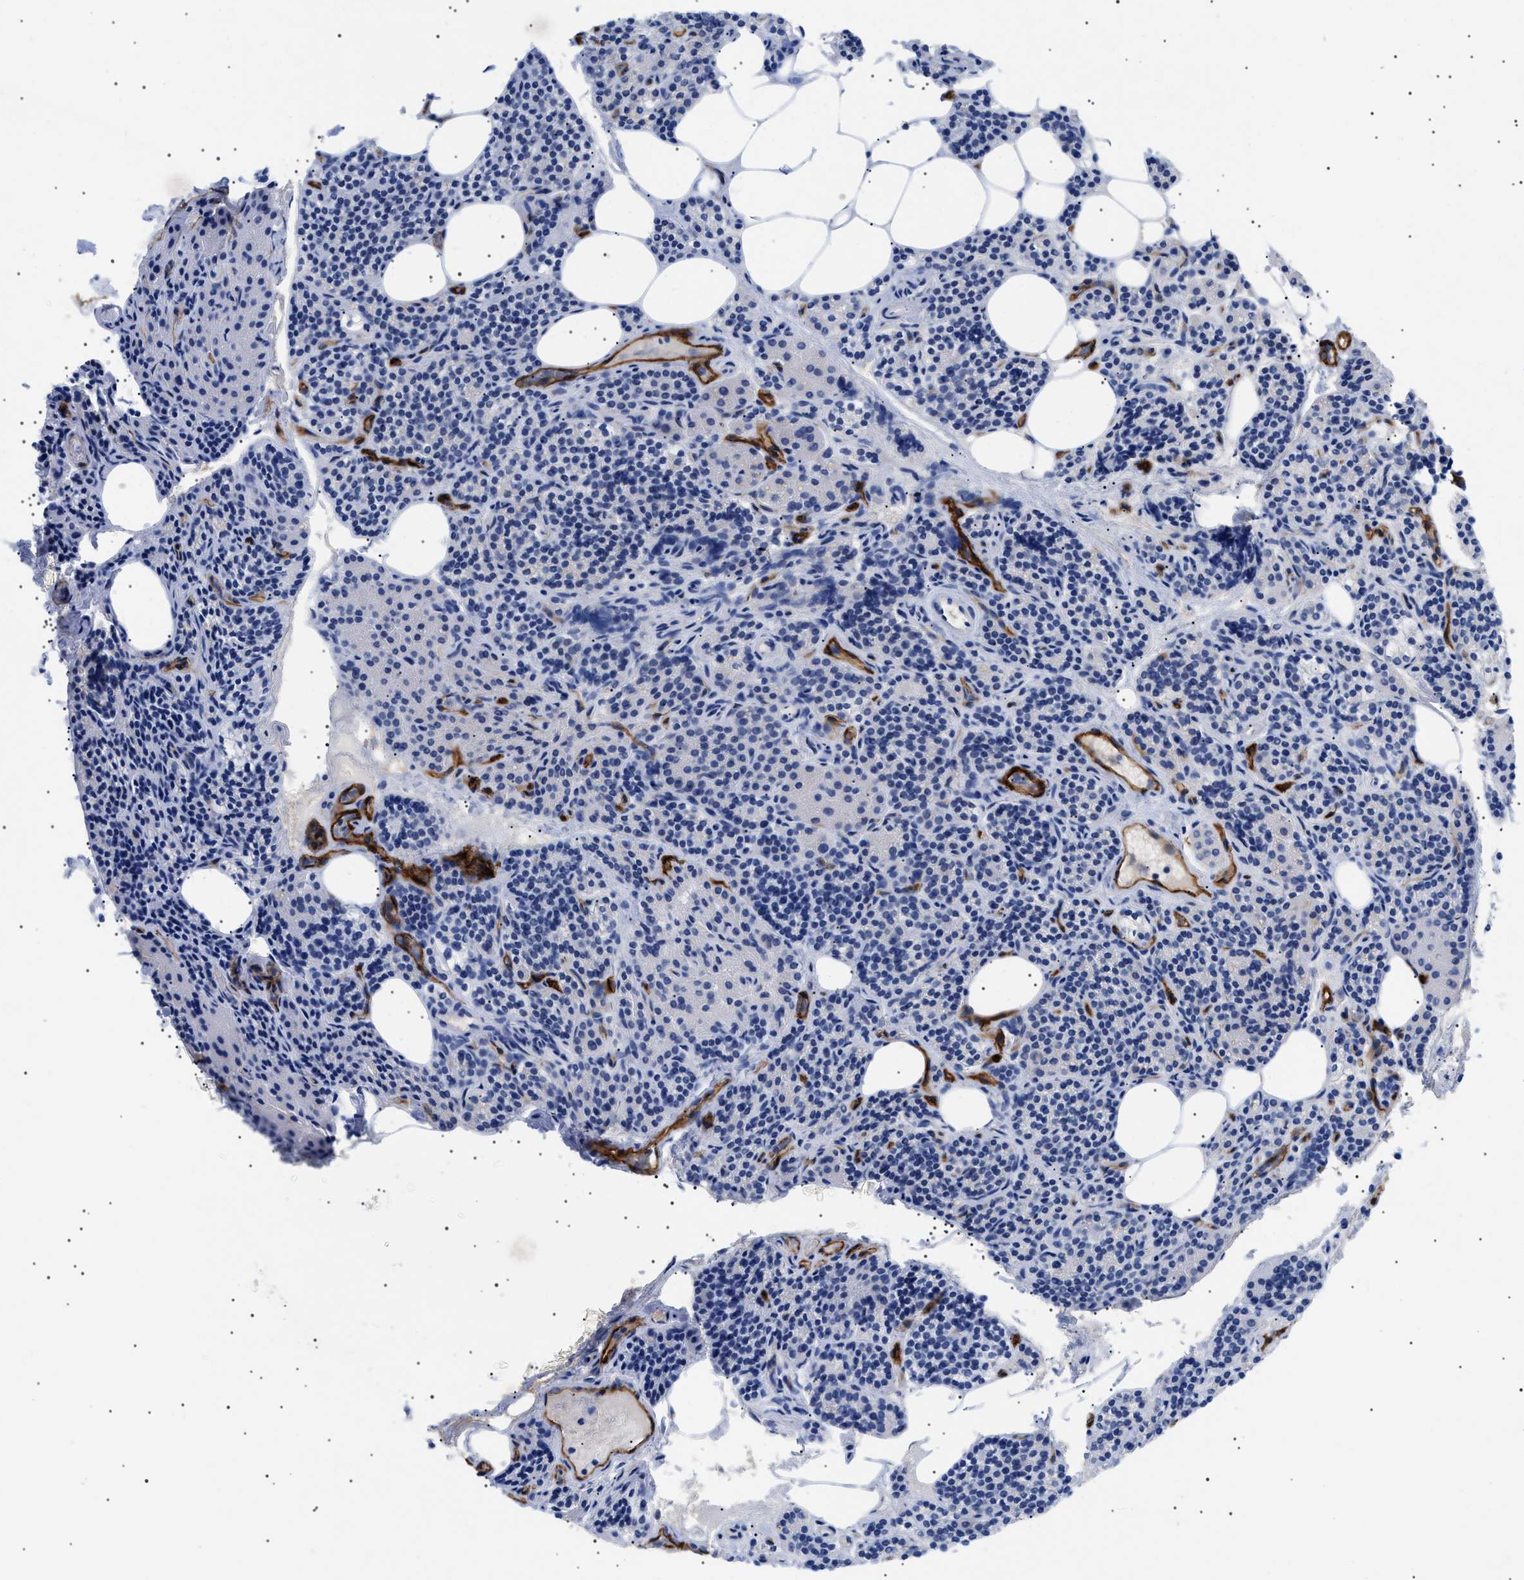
{"staining": {"intensity": "negative", "quantity": "none", "location": "none"}, "tissue": "parathyroid gland", "cell_type": "Glandular cells", "image_type": "normal", "snomed": [{"axis": "morphology", "description": "Normal tissue, NOS"}, {"axis": "morphology", "description": "Adenoma, NOS"}, {"axis": "topography", "description": "Parathyroid gland"}], "caption": "A high-resolution photomicrograph shows immunohistochemistry staining of unremarkable parathyroid gland, which displays no significant staining in glandular cells. Brightfield microscopy of immunohistochemistry (IHC) stained with DAB (brown) and hematoxylin (blue), captured at high magnification.", "gene": "ACKR1", "patient": {"sex": "female", "age": 74}}